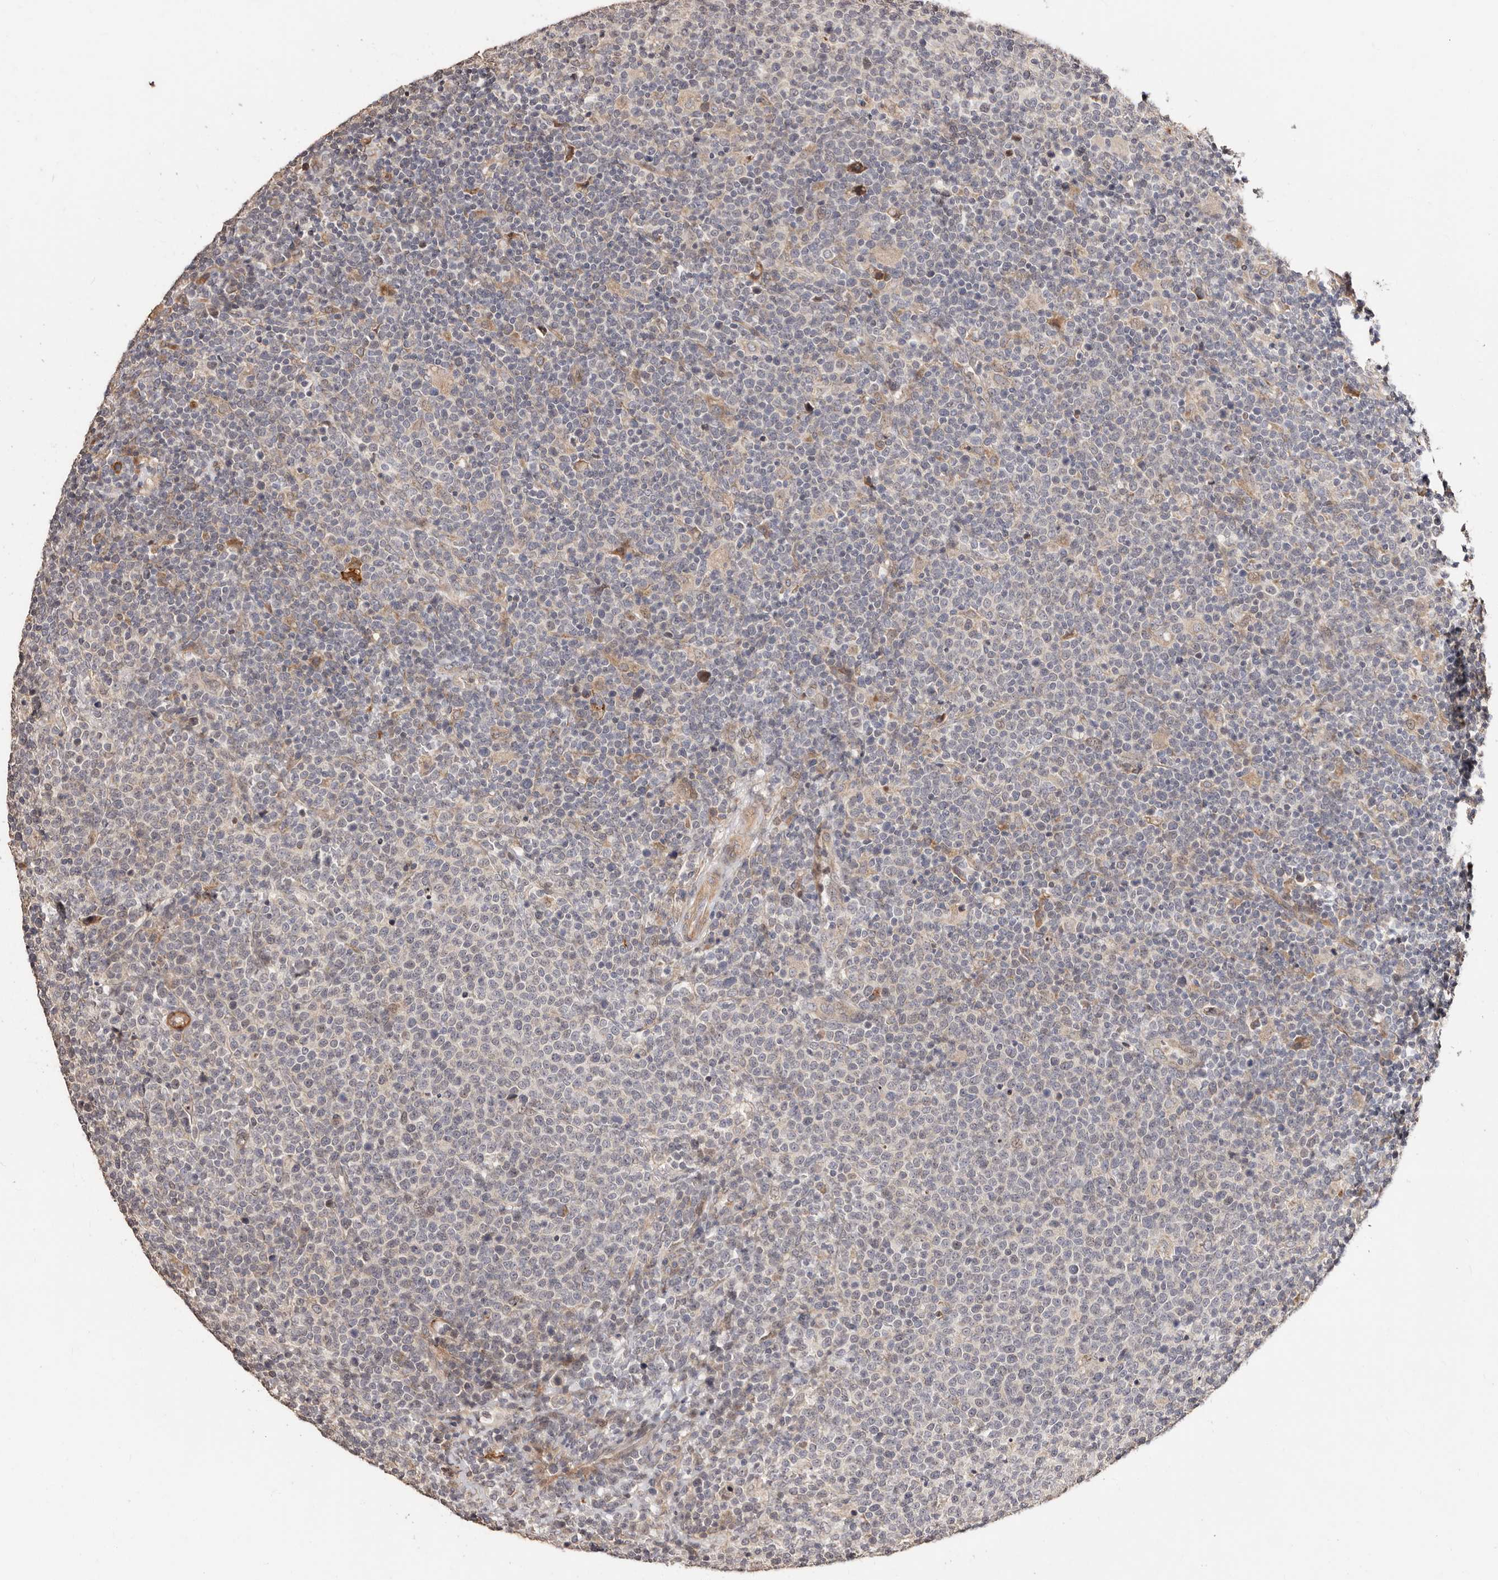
{"staining": {"intensity": "negative", "quantity": "none", "location": "none"}, "tissue": "lymphoma", "cell_type": "Tumor cells", "image_type": "cancer", "snomed": [{"axis": "morphology", "description": "Malignant lymphoma, non-Hodgkin's type, High grade"}, {"axis": "topography", "description": "Lymph node"}], "caption": "Tumor cells show no significant protein expression in high-grade malignant lymphoma, non-Hodgkin's type. (DAB immunohistochemistry (IHC) with hematoxylin counter stain).", "gene": "APOL6", "patient": {"sex": "male", "age": 61}}